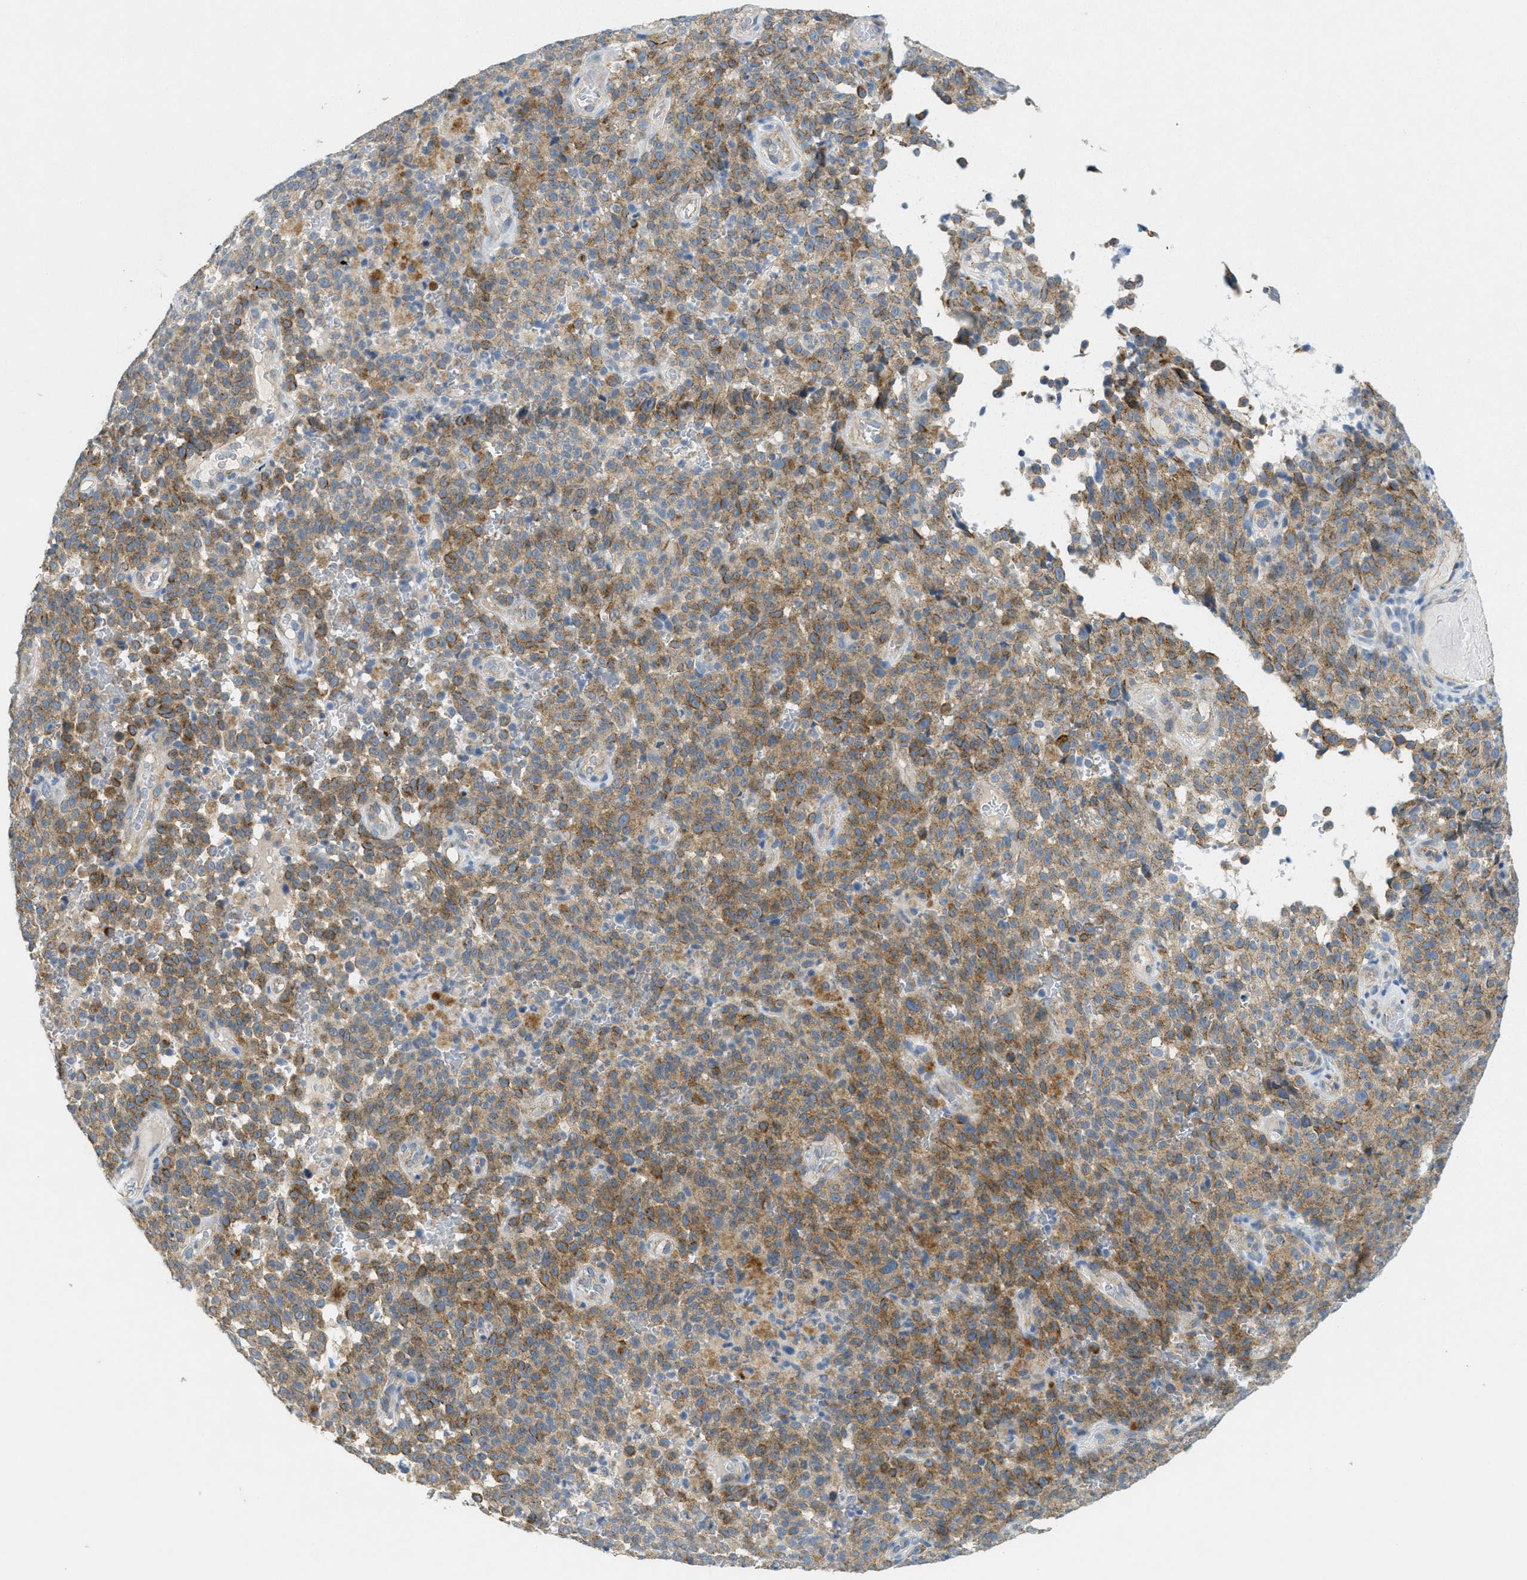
{"staining": {"intensity": "weak", "quantity": ">75%", "location": "cytoplasmic/membranous"}, "tissue": "melanoma", "cell_type": "Tumor cells", "image_type": "cancer", "snomed": [{"axis": "morphology", "description": "Malignant melanoma, NOS"}, {"axis": "topography", "description": "Skin"}], "caption": "Approximately >75% of tumor cells in human melanoma demonstrate weak cytoplasmic/membranous protein positivity as visualized by brown immunohistochemical staining.", "gene": "ZFYVE9", "patient": {"sex": "female", "age": 82}}